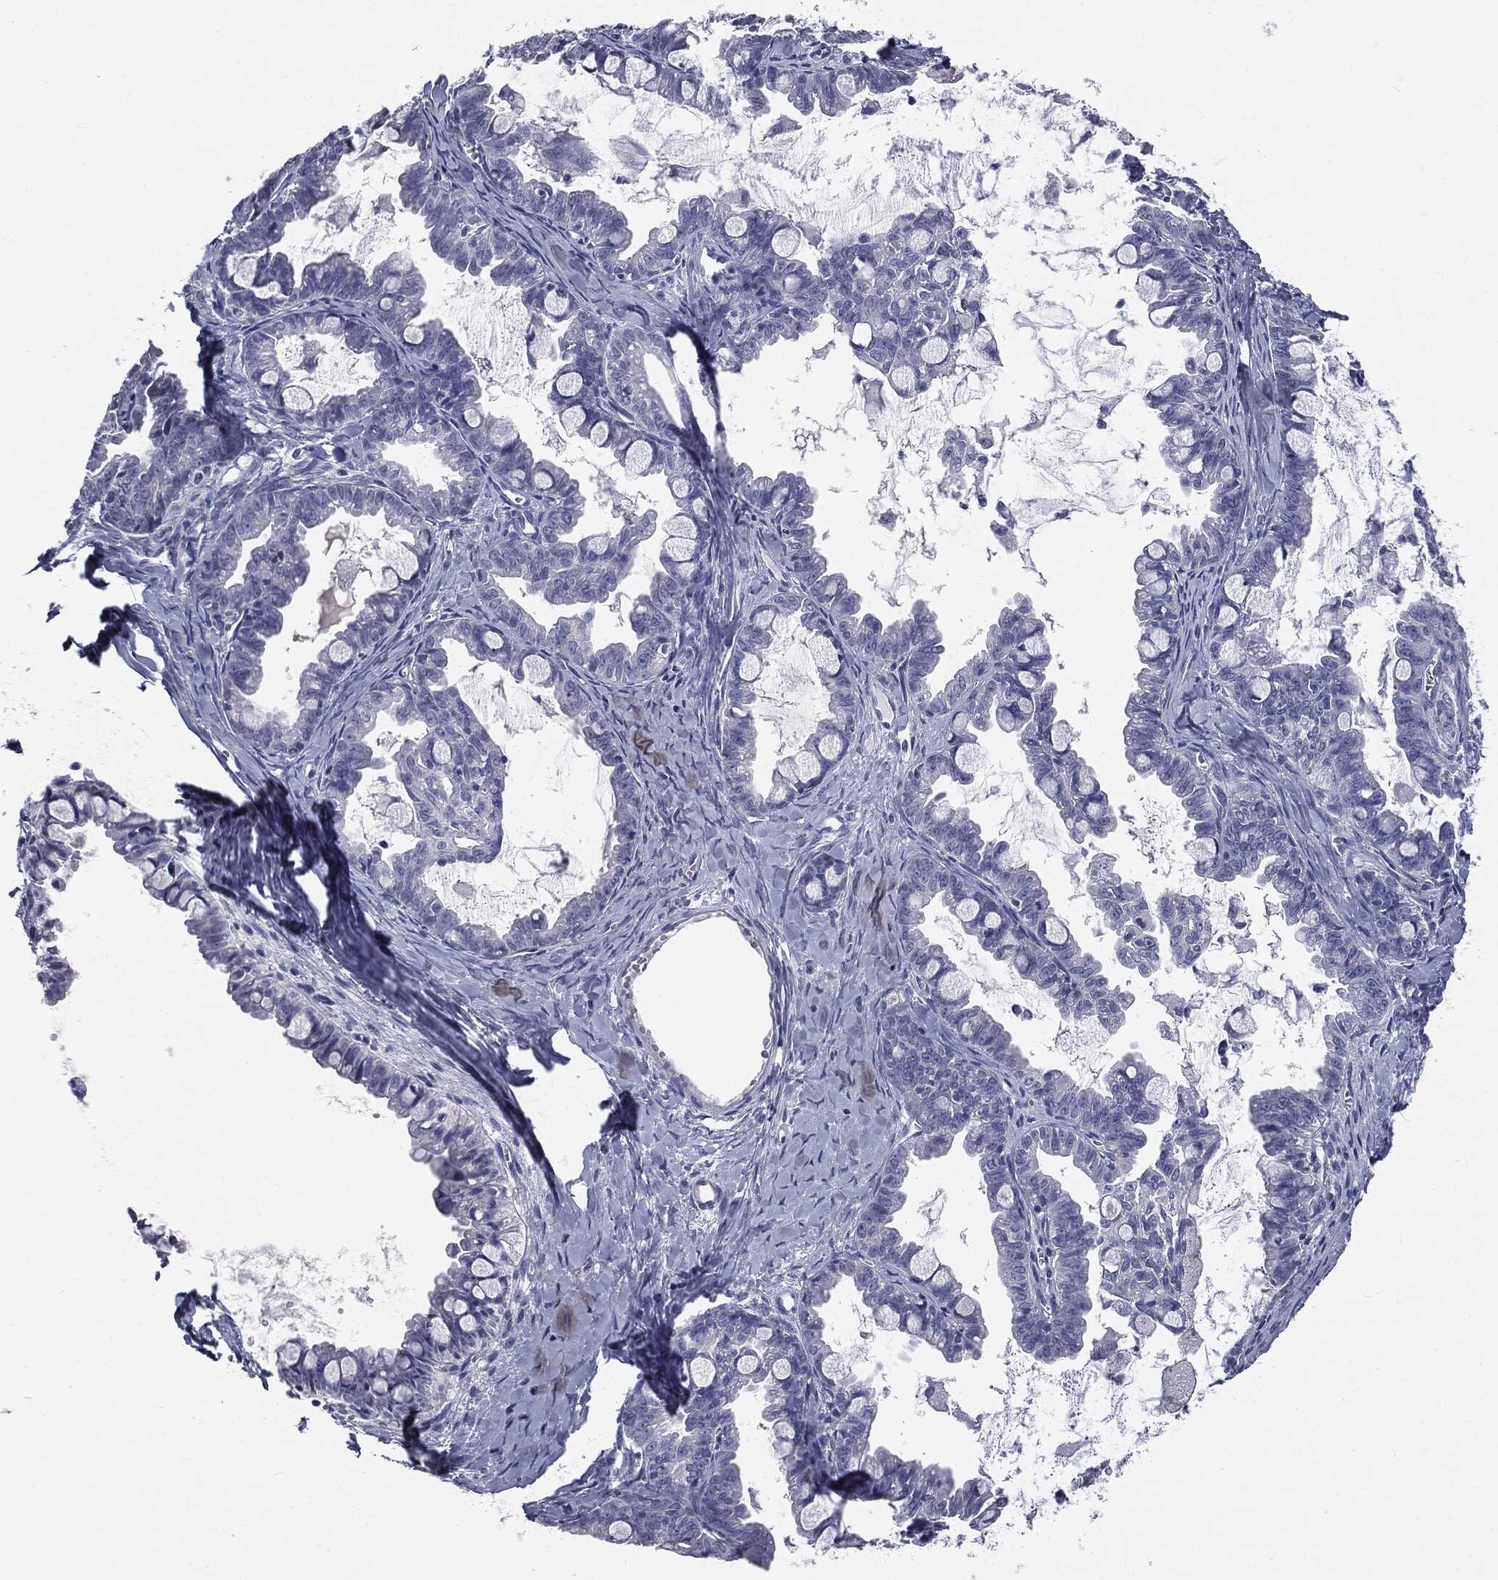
{"staining": {"intensity": "negative", "quantity": "none", "location": "none"}, "tissue": "ovarian cancer", "cell_type": "Tumor cells", "image_type": "cancer", "snomed": [{"axis": "morphology", "description": "Cystadenocarcinoma, mucinous, NOS"}, {"axis": "topography", "description": "Ovary"}], "caption": "Ovarian cancer stained for a protein using immunohistochemistry (IHC) demonstrates no expression tumor cells.", "gene": "AFP", "patient": {"sex": "female", "age": 63}}